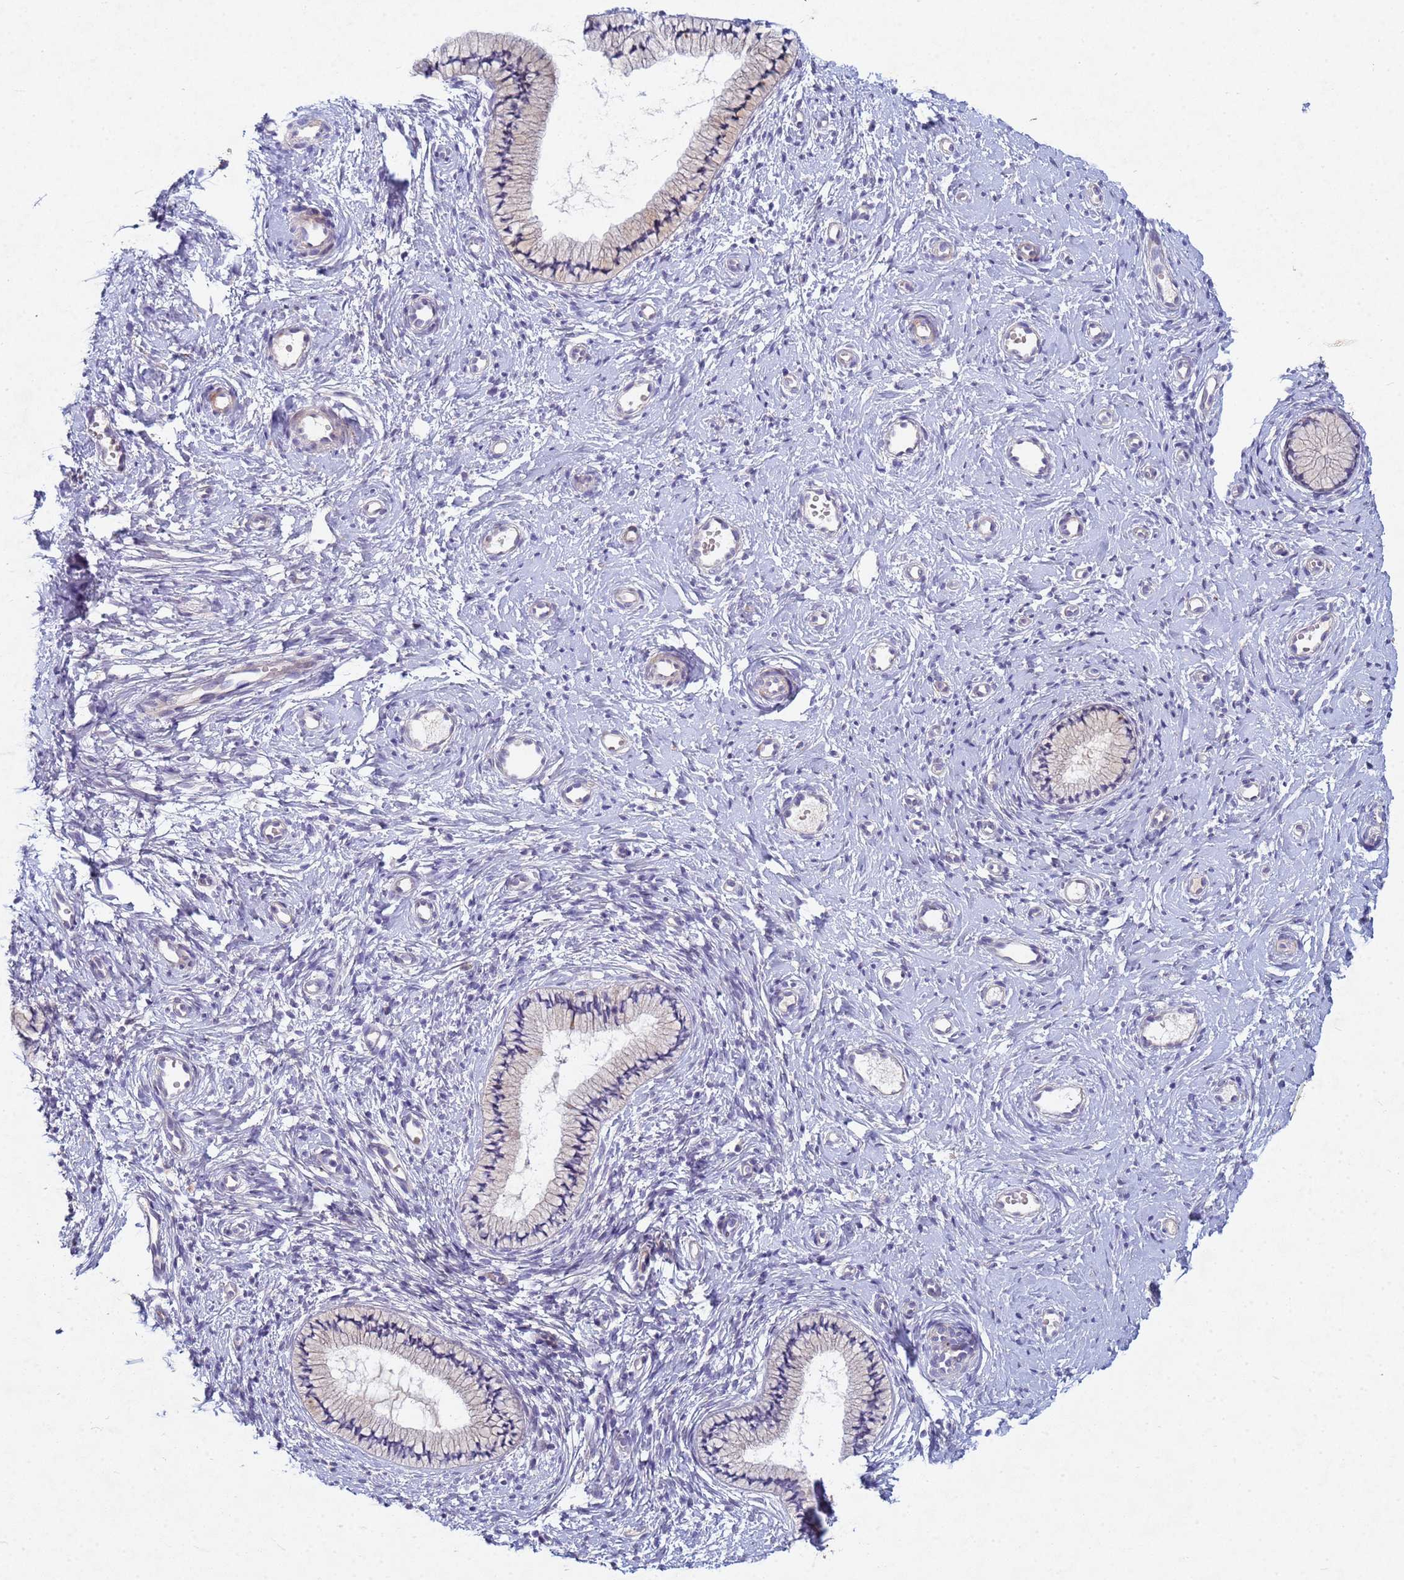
{"staining": {"intensity": "negative", "quantity": "none", "location": "none"}, "tissue": "cervix", "cell_type": "Glandular cells", "image_type": "normal", "snomed": [{"axis": "morphology", "description": "Normal tissue, NOS"}, {"axis": "topography", "description": "Cervix"}], "caption": "Immunohistochemistry (IHC) image of unremarkable cervix: cervix stained with DAB exhibits no significant protein expression in glandular cells.", "gene": "TNPO2", "patient": {"sex": "female", "age": 57}}